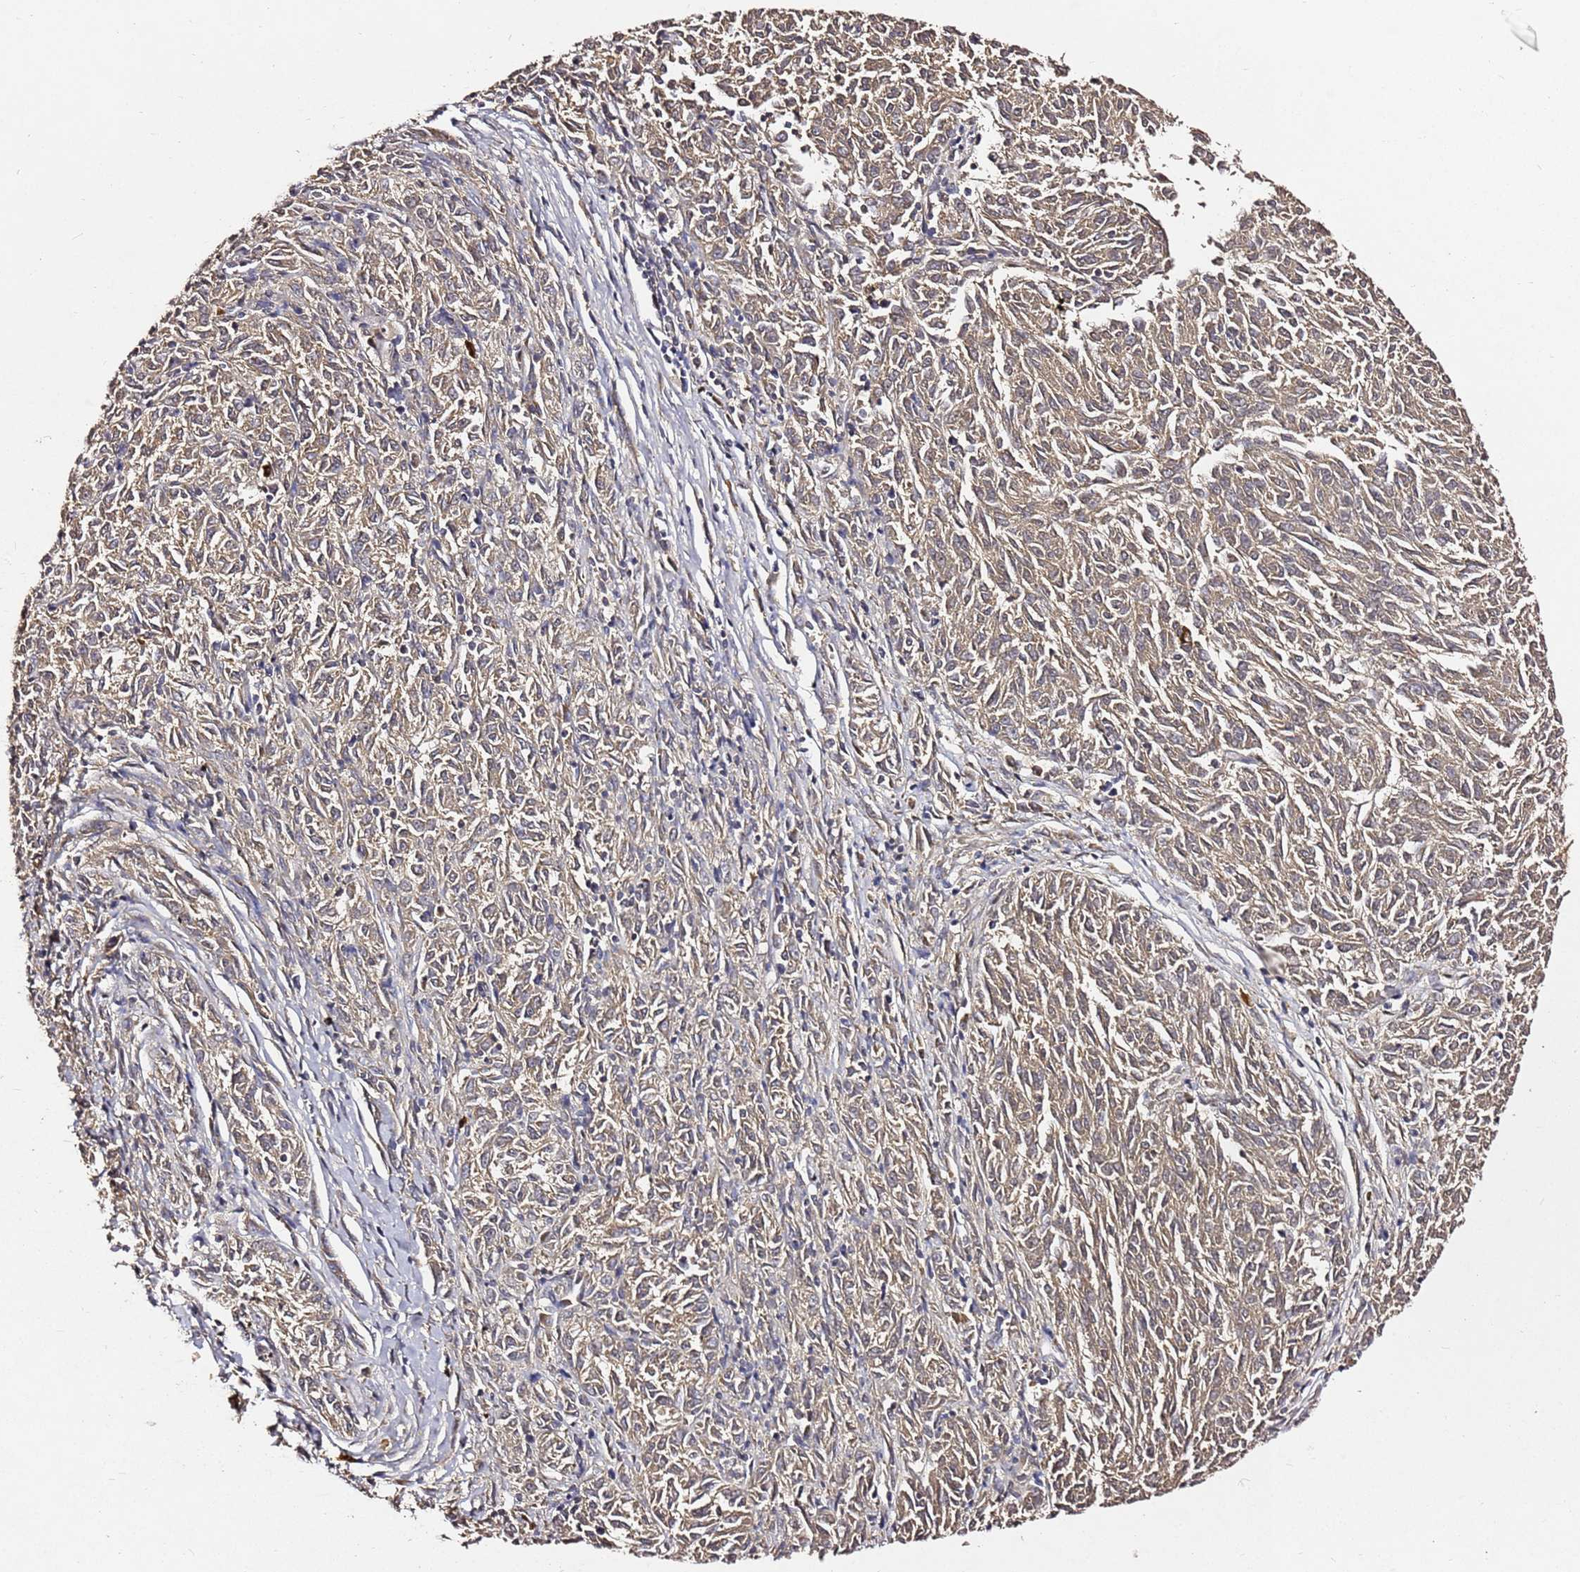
{"staining": {"intensity": "weak", "quantity": ">75%", "location": "cytoplasmic/membranous"}, "tissue": "melanoma", "cell_type": "Tumor cells", "image_type": "cancer", "snomed": [{"axis": "morphology", "description": "Malignant melanoma, NOS"}, {"axis": "topography", "description": "Skin"}], "caption": "Brown immunohistochemical staining in human malignant melanoma shows weak cytoplasmic/membranous expression in about >75% of tumor cells.", "gene": "C6orf136", "patient": {"sex": "female", "age": 72}}